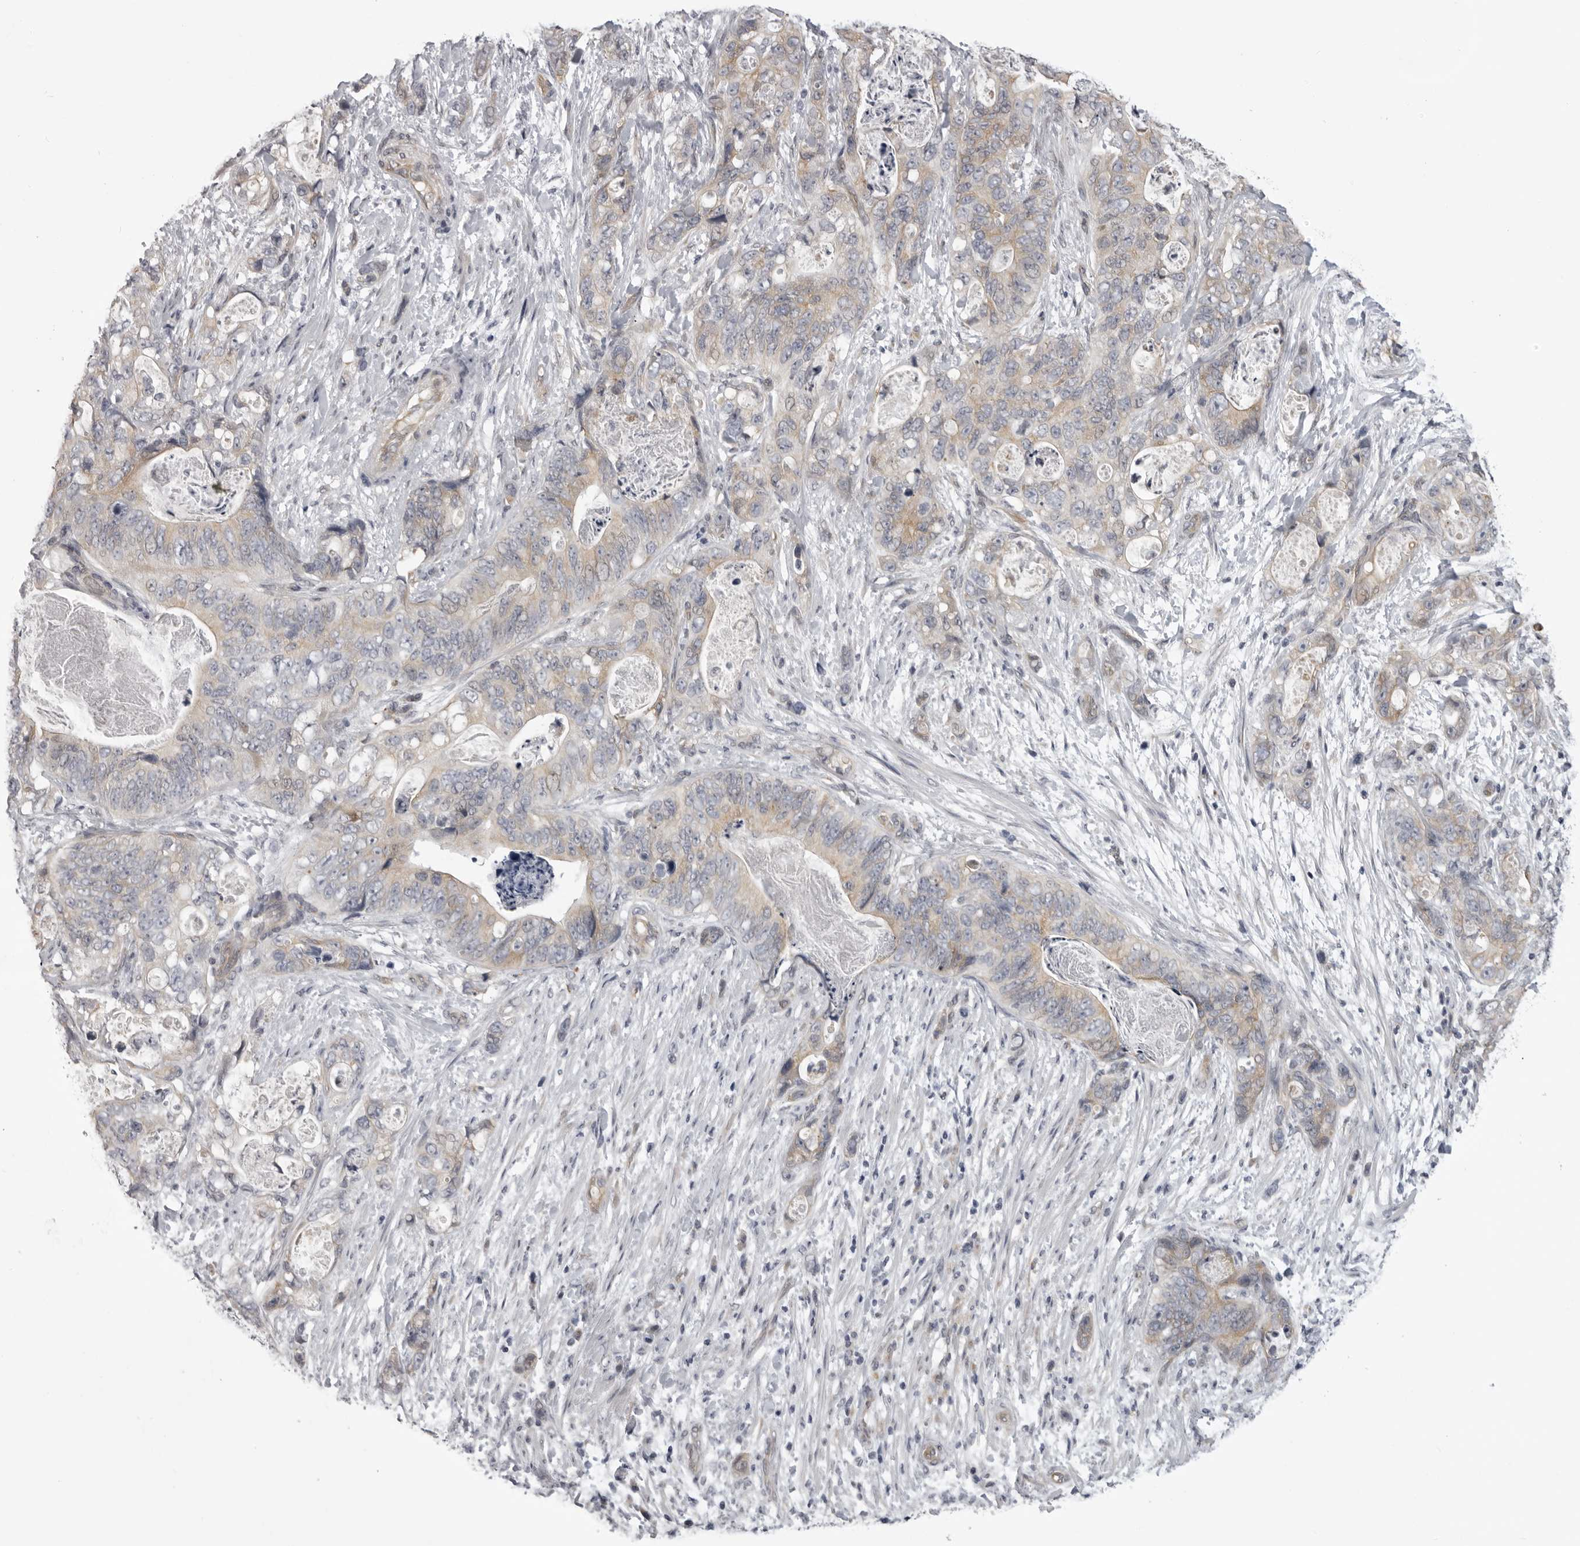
{"staining": {"intensity": "weak", "quantity": "25%-75%", "location": "cytoplasmic/membranous"}, "tissue": "stomach cancer", "cell_type": "Tumor cells", "image_type": "cancer", "snomed": [{"axis": "morphology", "description": "Normal tissue, NOS"}, {"axis": "morphology", "description": "Adenocarcinoma, NOS"}, {"axis": "topography", "description": "Stomach"}], "caption": "Immunohistochemistry (IHC) staining of stomach cancer (adenocarcinoma), which reveals low levels of weak cytoplasmic/membranous staining in approximately 25%-75% of tumor cells indicating weak cytoplasmic/membranous protein expression. The staining was performed using DAB (brown) for protein detection and nuclei were counterstained in hematoxylin (blue).", "gene": "EPHA10", "patient": {"sex": "female", "age": 89}}